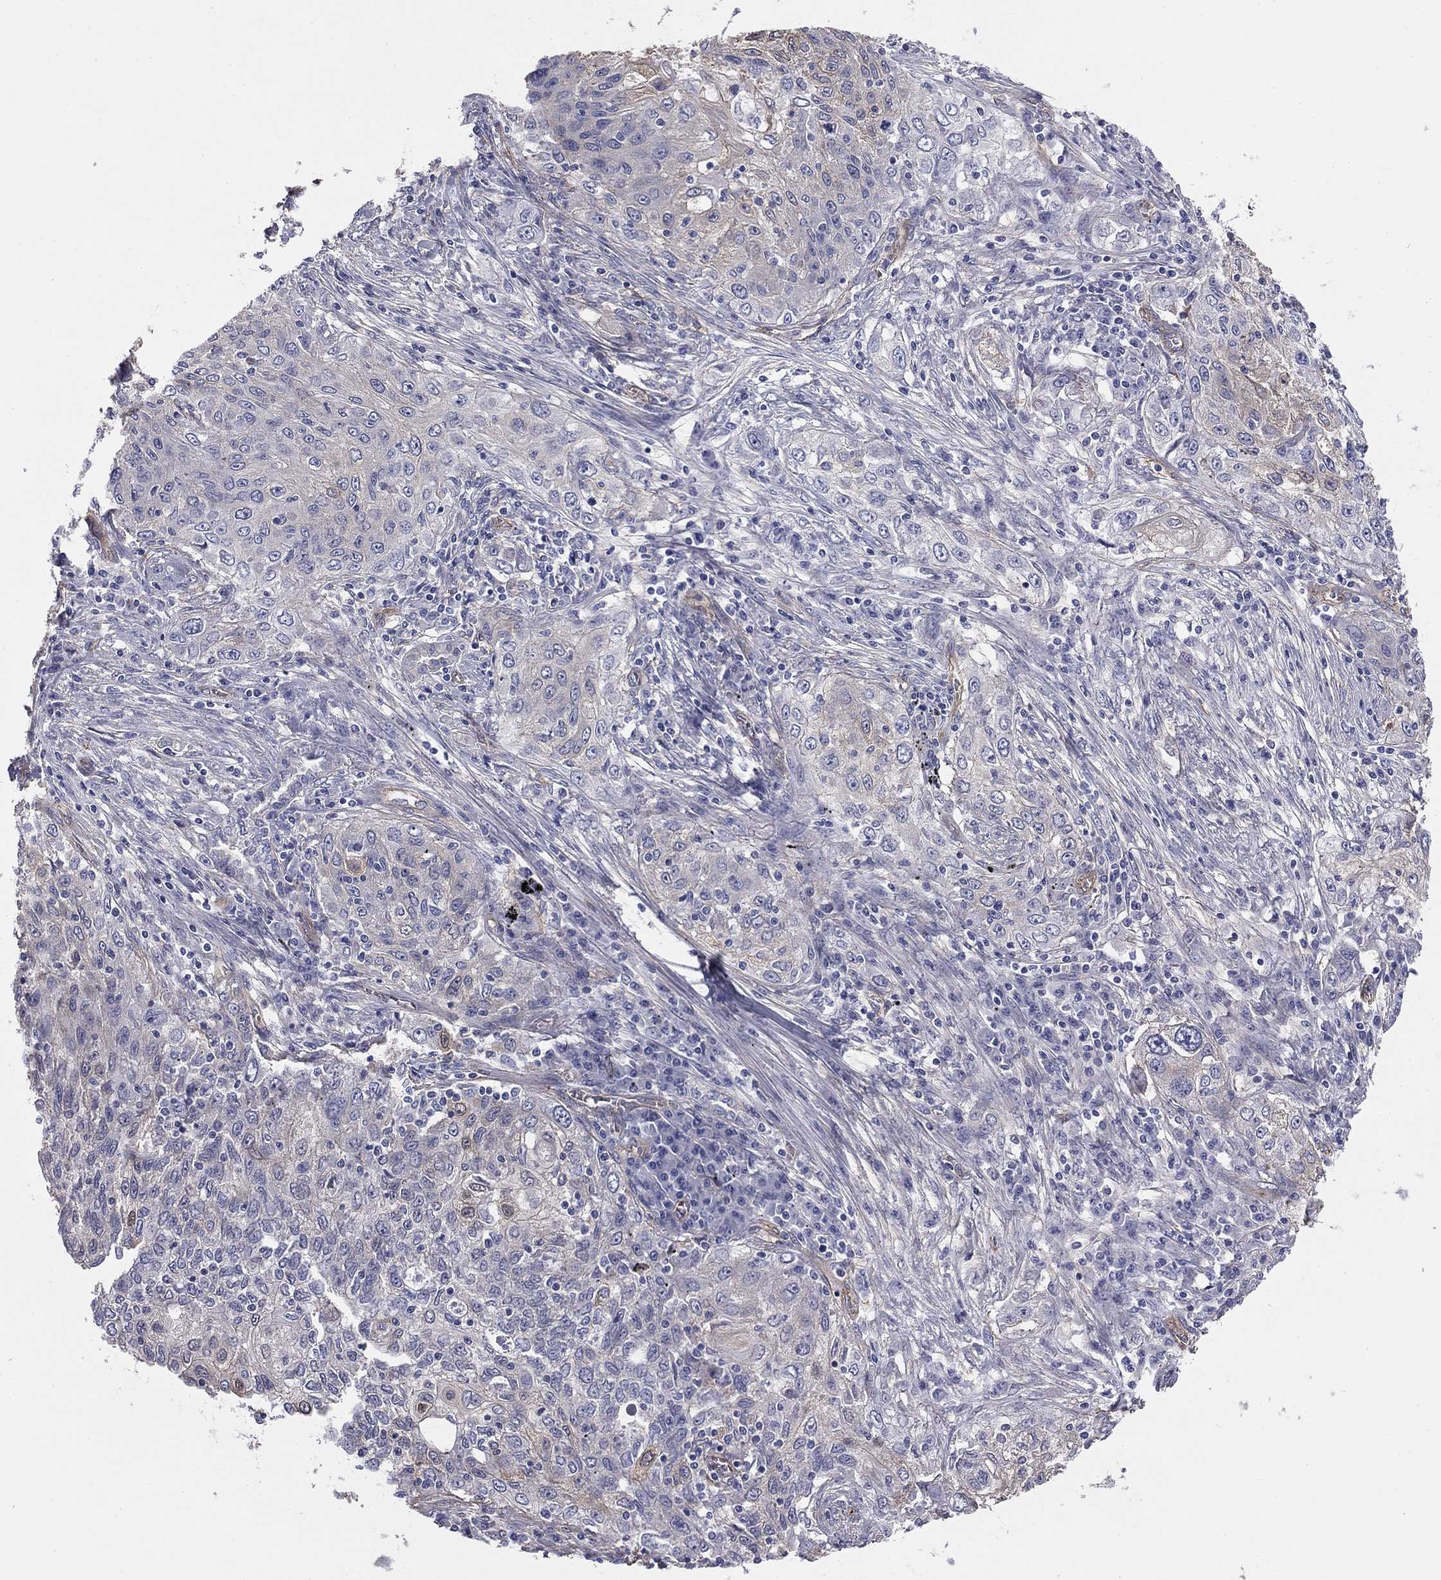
{"staining": {"intensity": "negative", "quantity": "none", "location": "none"}, "tissue": "lung cancer", "cell_type": "Tumor cells", "image_type": "cancer", "snomed": [{"axis": "morphology", "description": "Squamous cell carcinoma, NOS"}, {"axis": "topography", "description": "Lung"}], "caption": "Tumor cells are negative for protein expression in human lung cancer (squamous cell carcinoma). (DAB (3,3'-diaminobenzidine) IHC visualized using brightfield microscopy, high magnification).", "gene": "TCHH", "patient": {"sex": "female", "age": 69}}